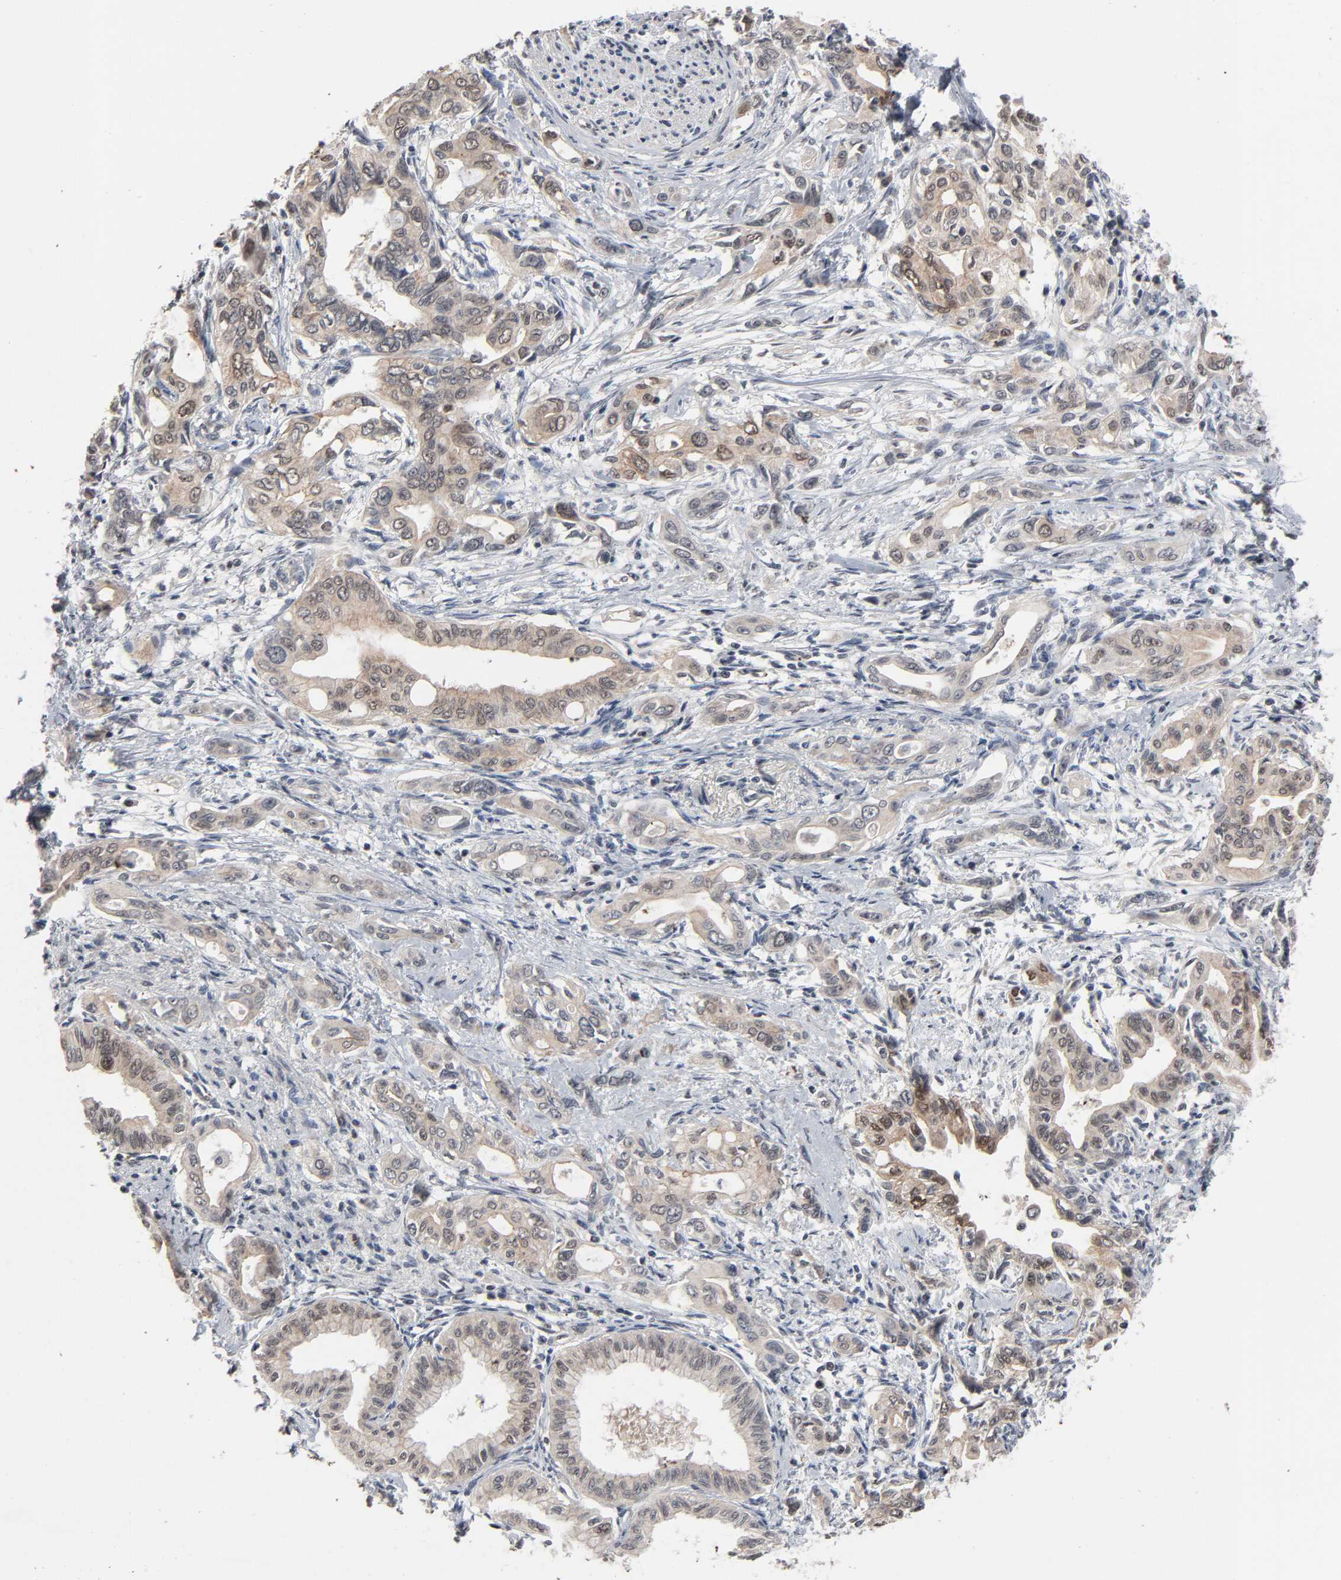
{"staining": {"intensity": "weak", "quantity": "25%-75%", "location": "cytoplasmic/membranous"}, "tissue": "pancreatic cancer", "cell_type": "Tumor cells", "image_type": "cancer", "snomed": [{"axis": "morphology", "description": "Adenocarcinoma, NOS"}, {"axis": "topography", "description": "Pancreas"}], "caption": "Immunohistochemistry staining of pancreatic cancer, which reveals low levels of weak cytoplasmic/membranous staining in approximately 25%-75% of tumor cells indicating weak cytoplasmic/membranous protein expression. The staining was performed using DAB (brown) for protein detection and nuclei were counterstained in hematoxylin (blue).", "gene": "ZNF419", "patient": {"sex": "female", "age": 60}}